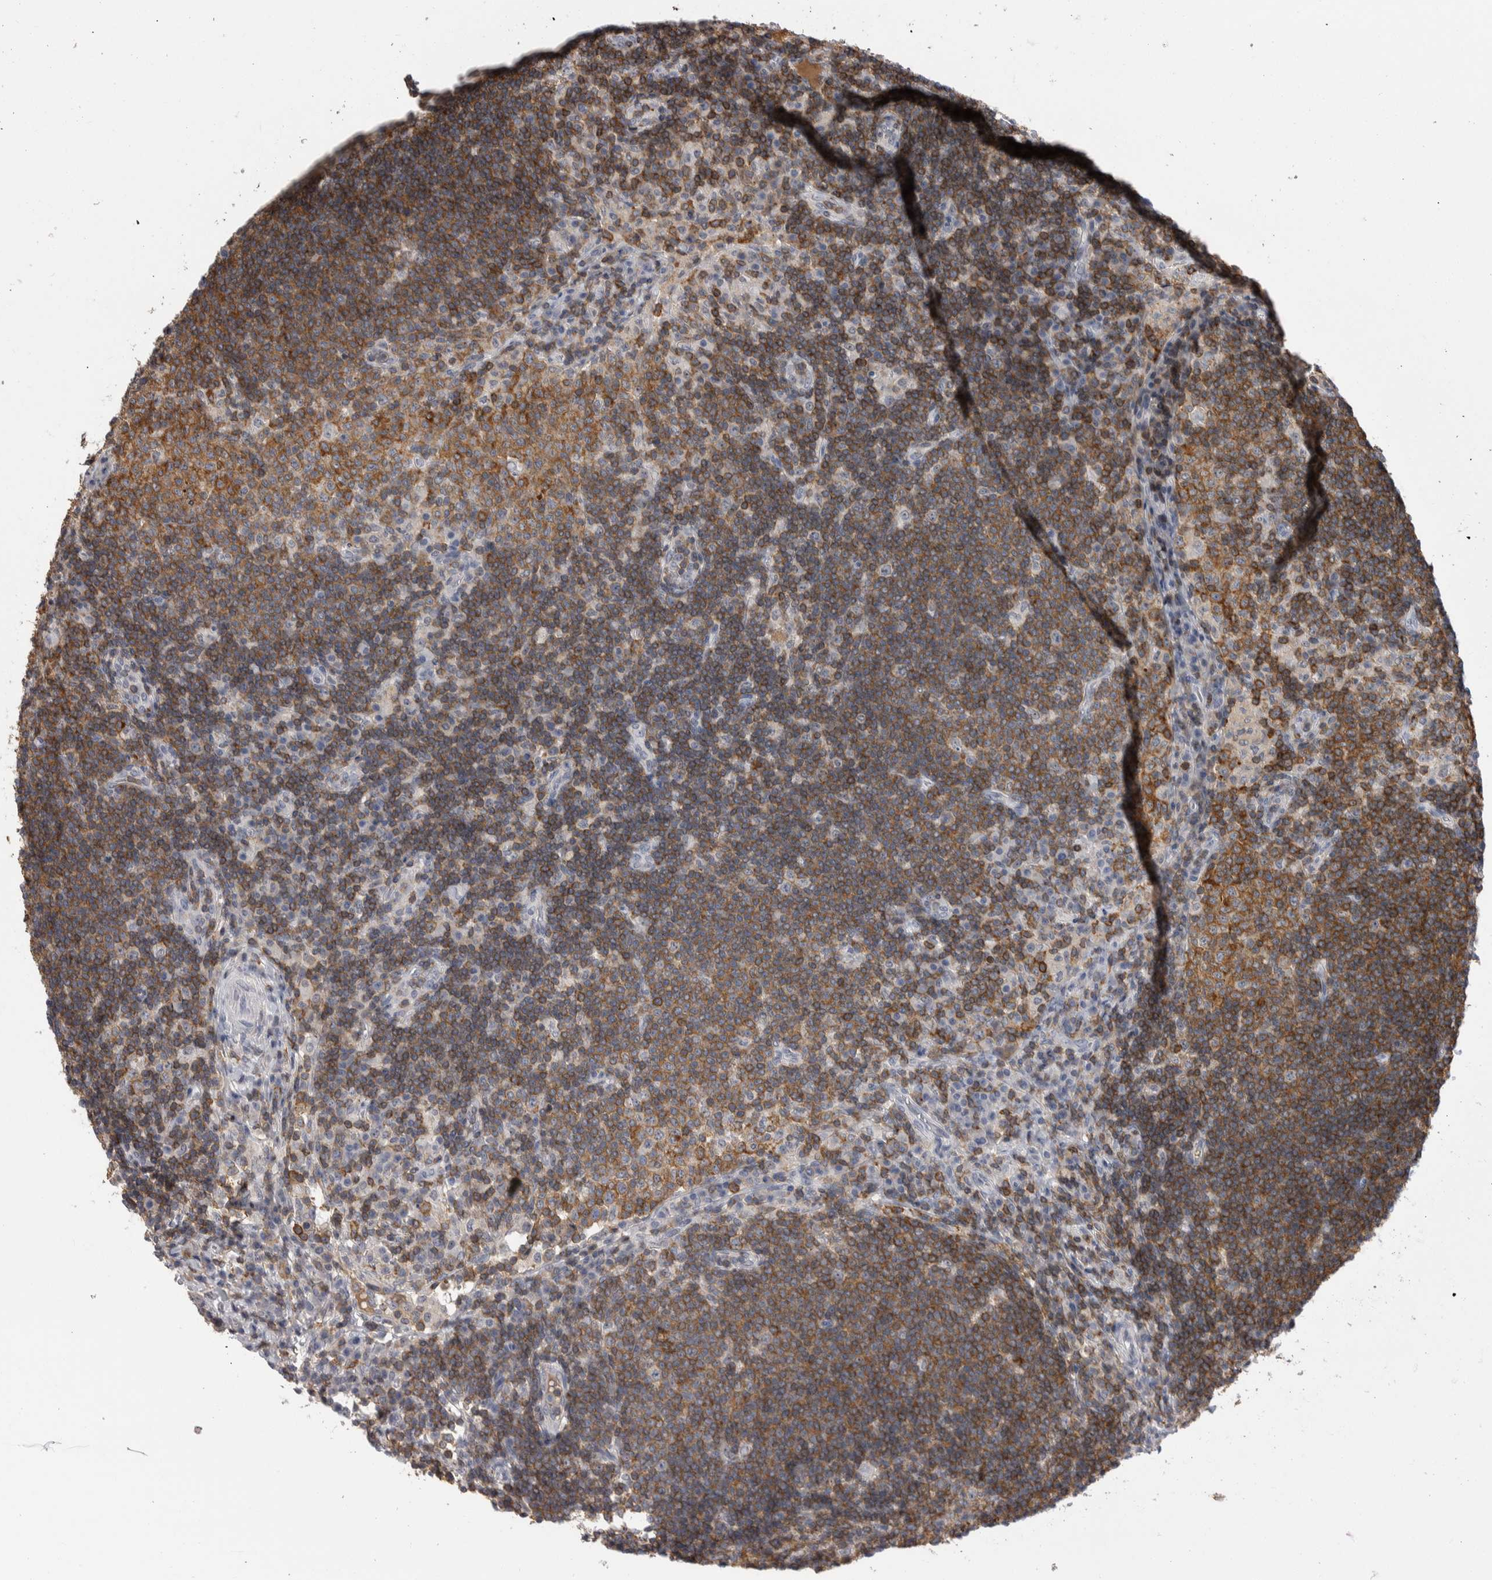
{"staining": {"intensity": "moderate", "quantity": "25%-75%", "location": "cytoplasmic/membranous"}, "tissue": "lymph node", "cell_type": "Germinal center cells", "image_type": "normal", "snomed": [{"axis": "morphology", "description": "Normal tissue, NOS"}, {"axis": "topography", "description": "Lymph node"}], "caption": "A brown stain highlights moderate cytoplasmic/membranous expression of a protein in germinal center cells of unremarkable lymph node. The staining was performed using DAB to visualize the protein expression in brown, while the nuclei were stained in blue with hematoxylin (Magnification: 20x).", "gene": "CEP295NL", "patient": {"sex": "female", "age": 53}}